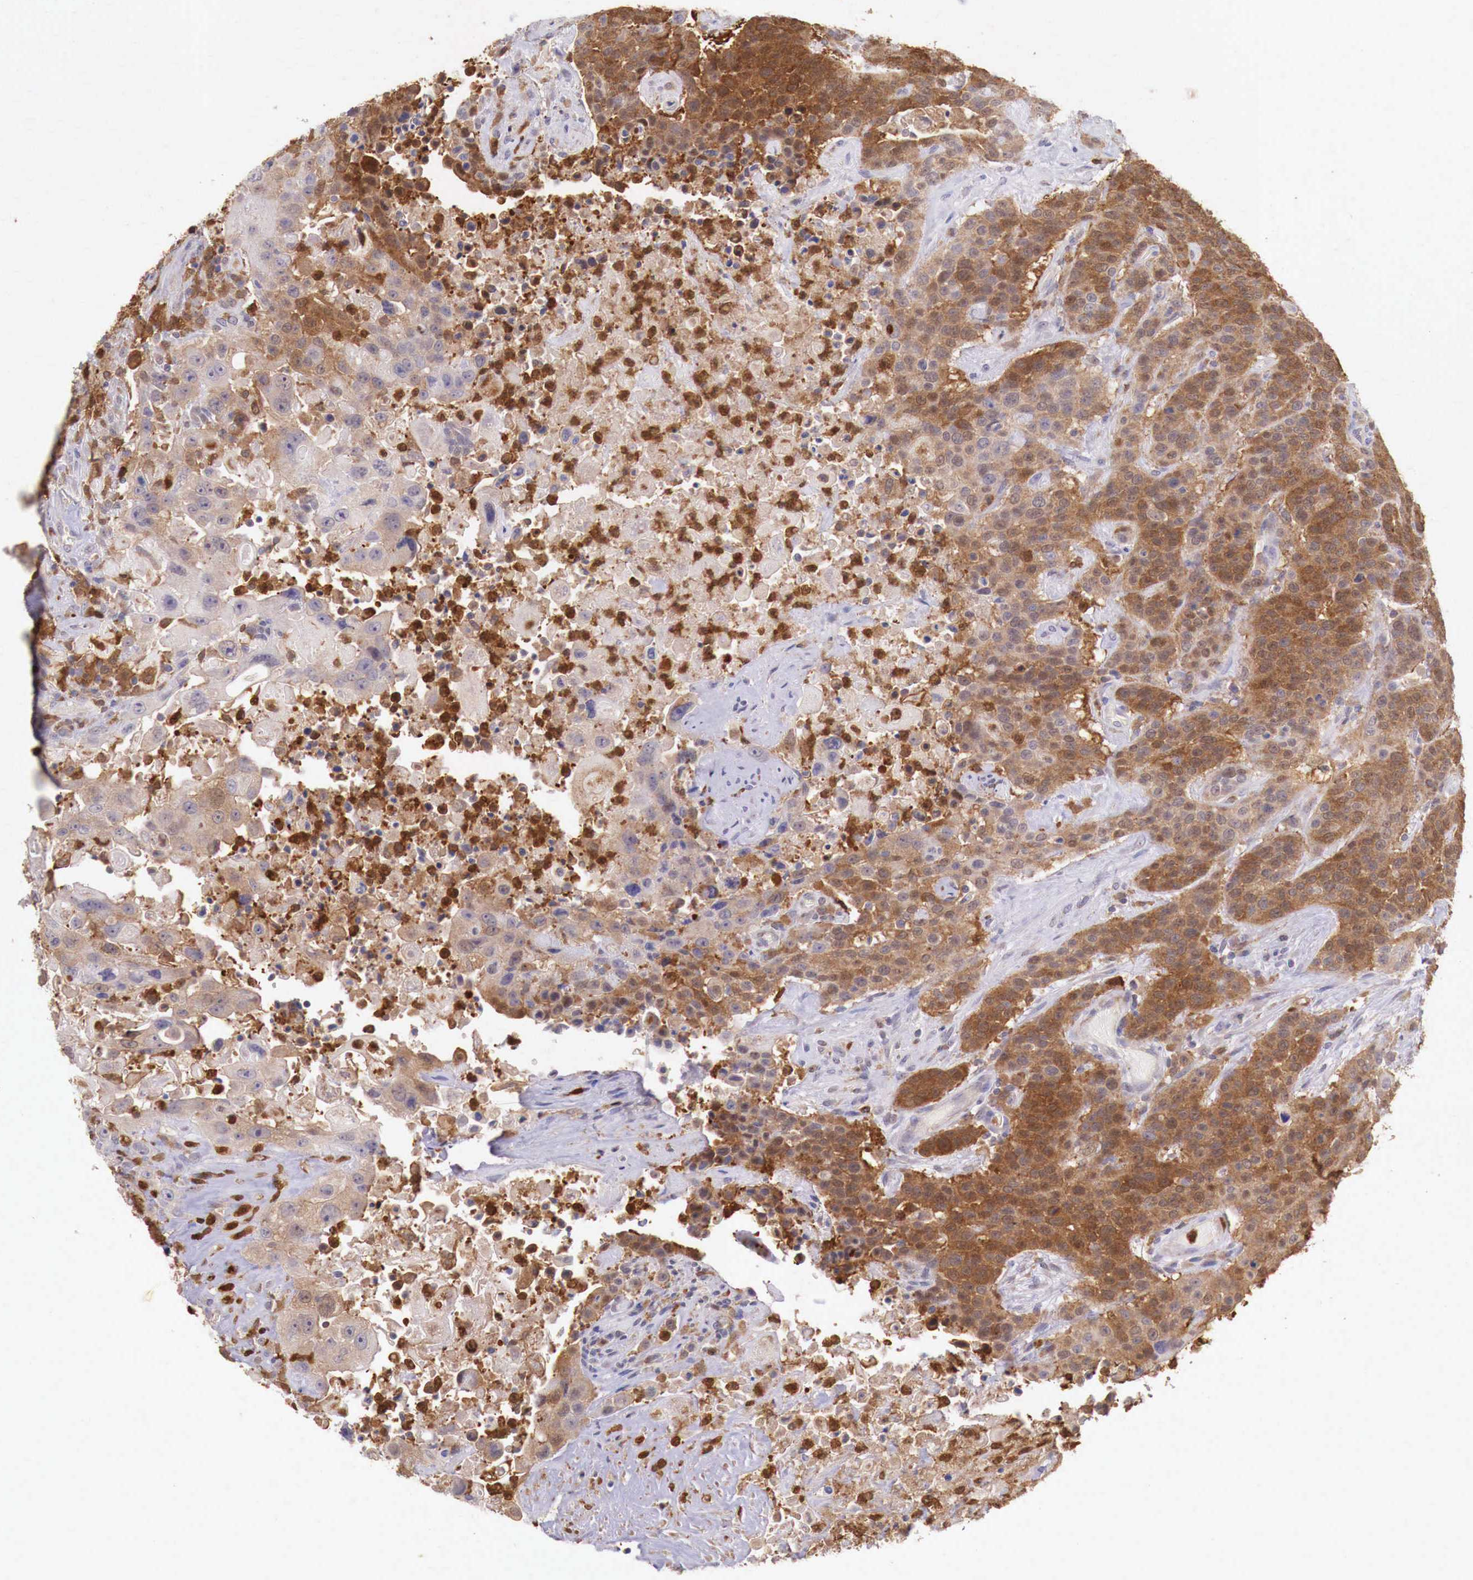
{"staining": {"intensity": "strong", "quantity": "25%-75%", "location": "cytoplasmic/membranous"}, "tissue": "urothelial cancer", "cell_type": "Tumor cells", "image_type": "cancer", "snomed": [{"axis": "morphology", "description": "Urothelial carcinoma, High grade"}, {"axis": "topography", "description": "Urinary bladder"}], "caption": "Urothelial carcinoma (high-grade) stained for a protein (brown) shows strong cytoplasmic/membranous positive positivity in approximately 25%-75% of tumor cells.", "gene": "GAB2", "patient": {"sex": "male", "age": 74}}